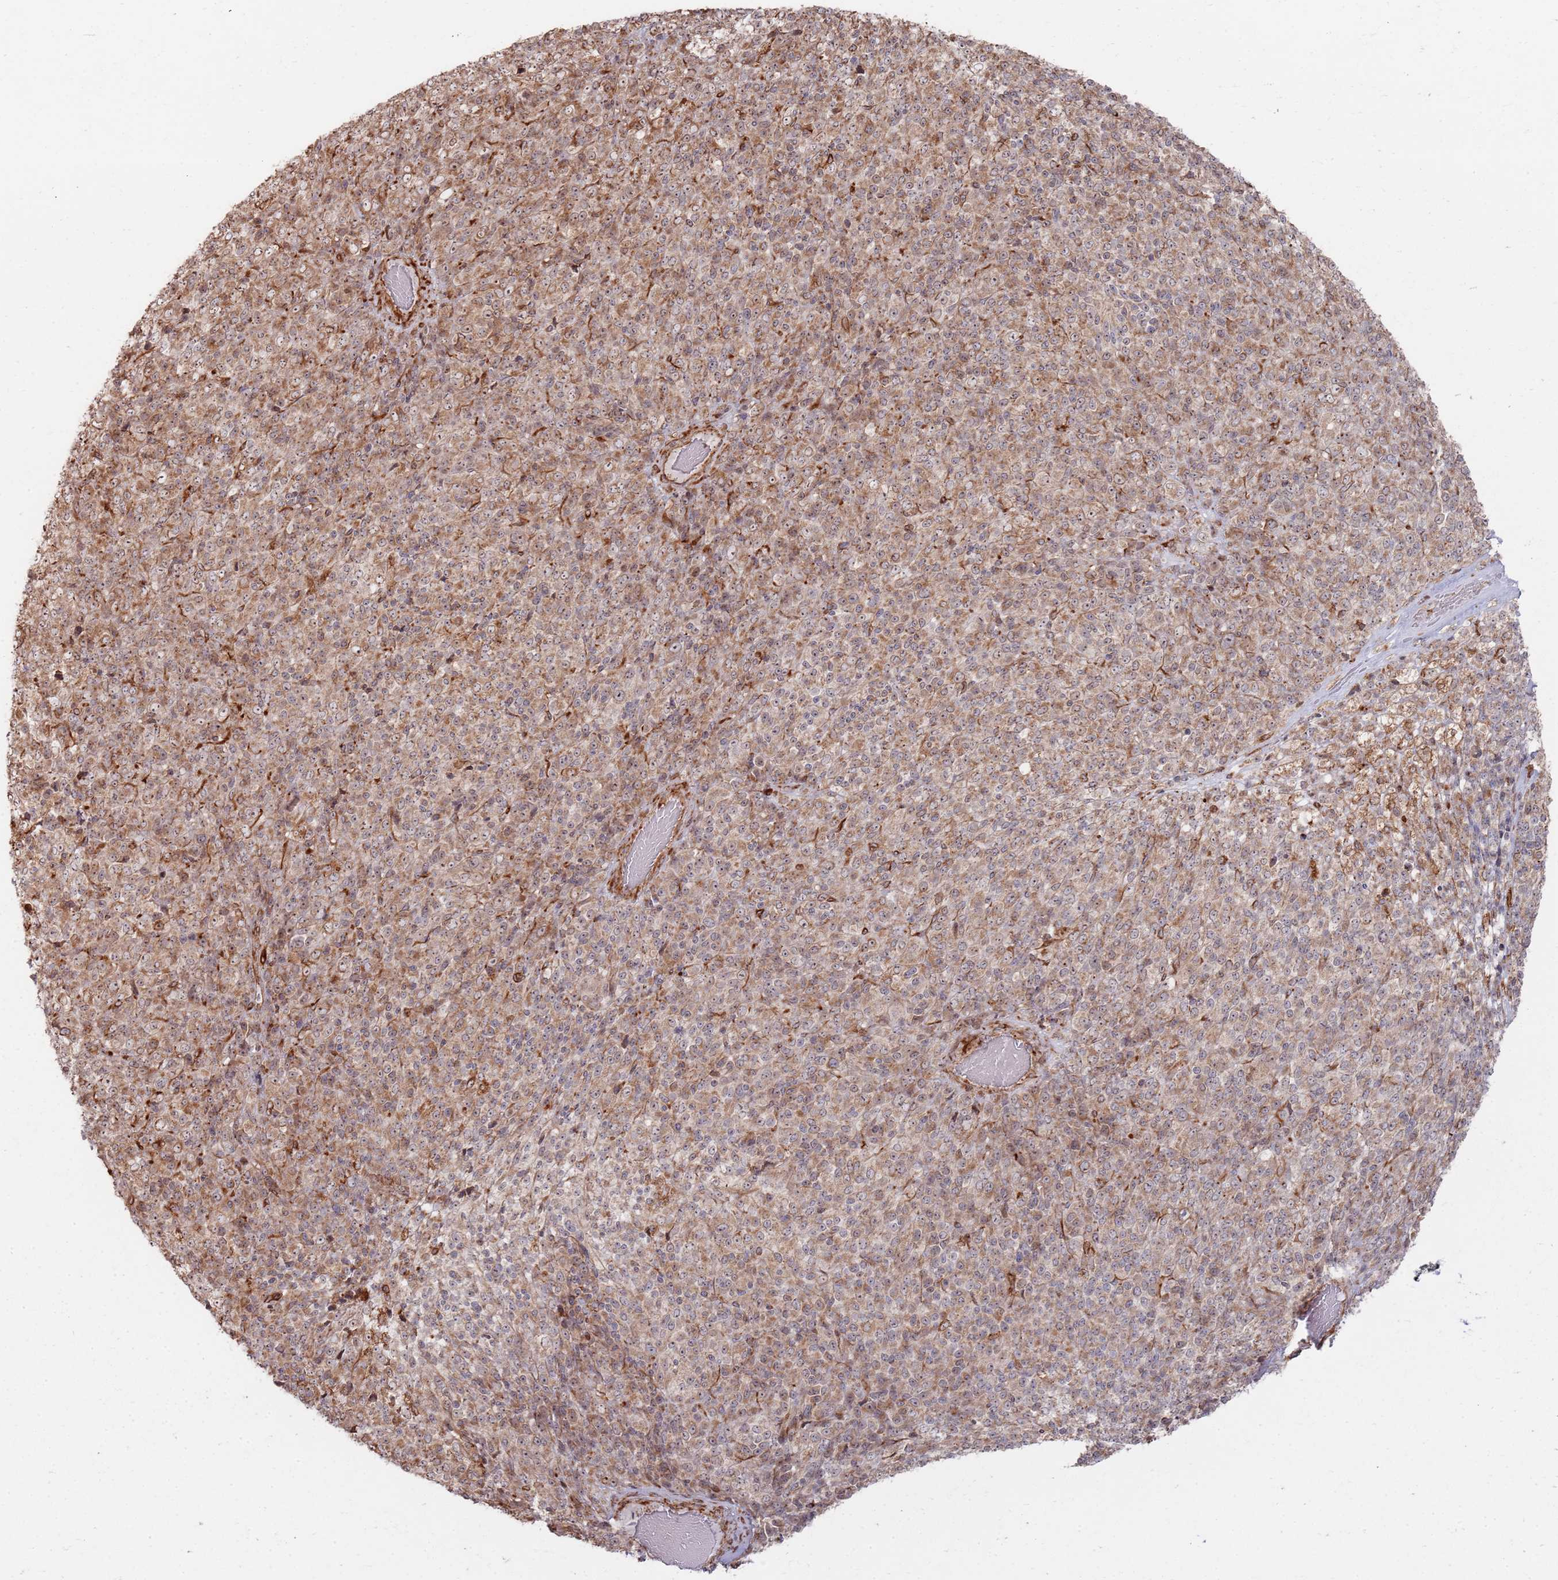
{"staining": {"intensity": "moderate", "quantity": "25%-75%", "location": "cytoplasmic/membranous,nuclear"}, "tissue": "melanoma", "cell_type": "Tumor cells", "image_type": "cancer", "snomed": [{"axis": "morphology", "description": "Malignant melanoma, Metastatic site"}, {"axis": "topography", "description": "Brain"}], "caption": "IHC staining of malignant melanoma (metastatic site), which exhibits medium levels of moderate cytoplasmic/membranous and nuclear expression in about 25%-75% of tumor cells indicating moderate cytoplasmic/membranous and nuclear protein staining. The staining was performed using DAB (3,3'-diaminobenzidine) (brown) for protein detection and nuclei were counterstained in hematoxylin (blue).", "gene": "PHF21A", "patient": {"sex": "female", "age": 56}}